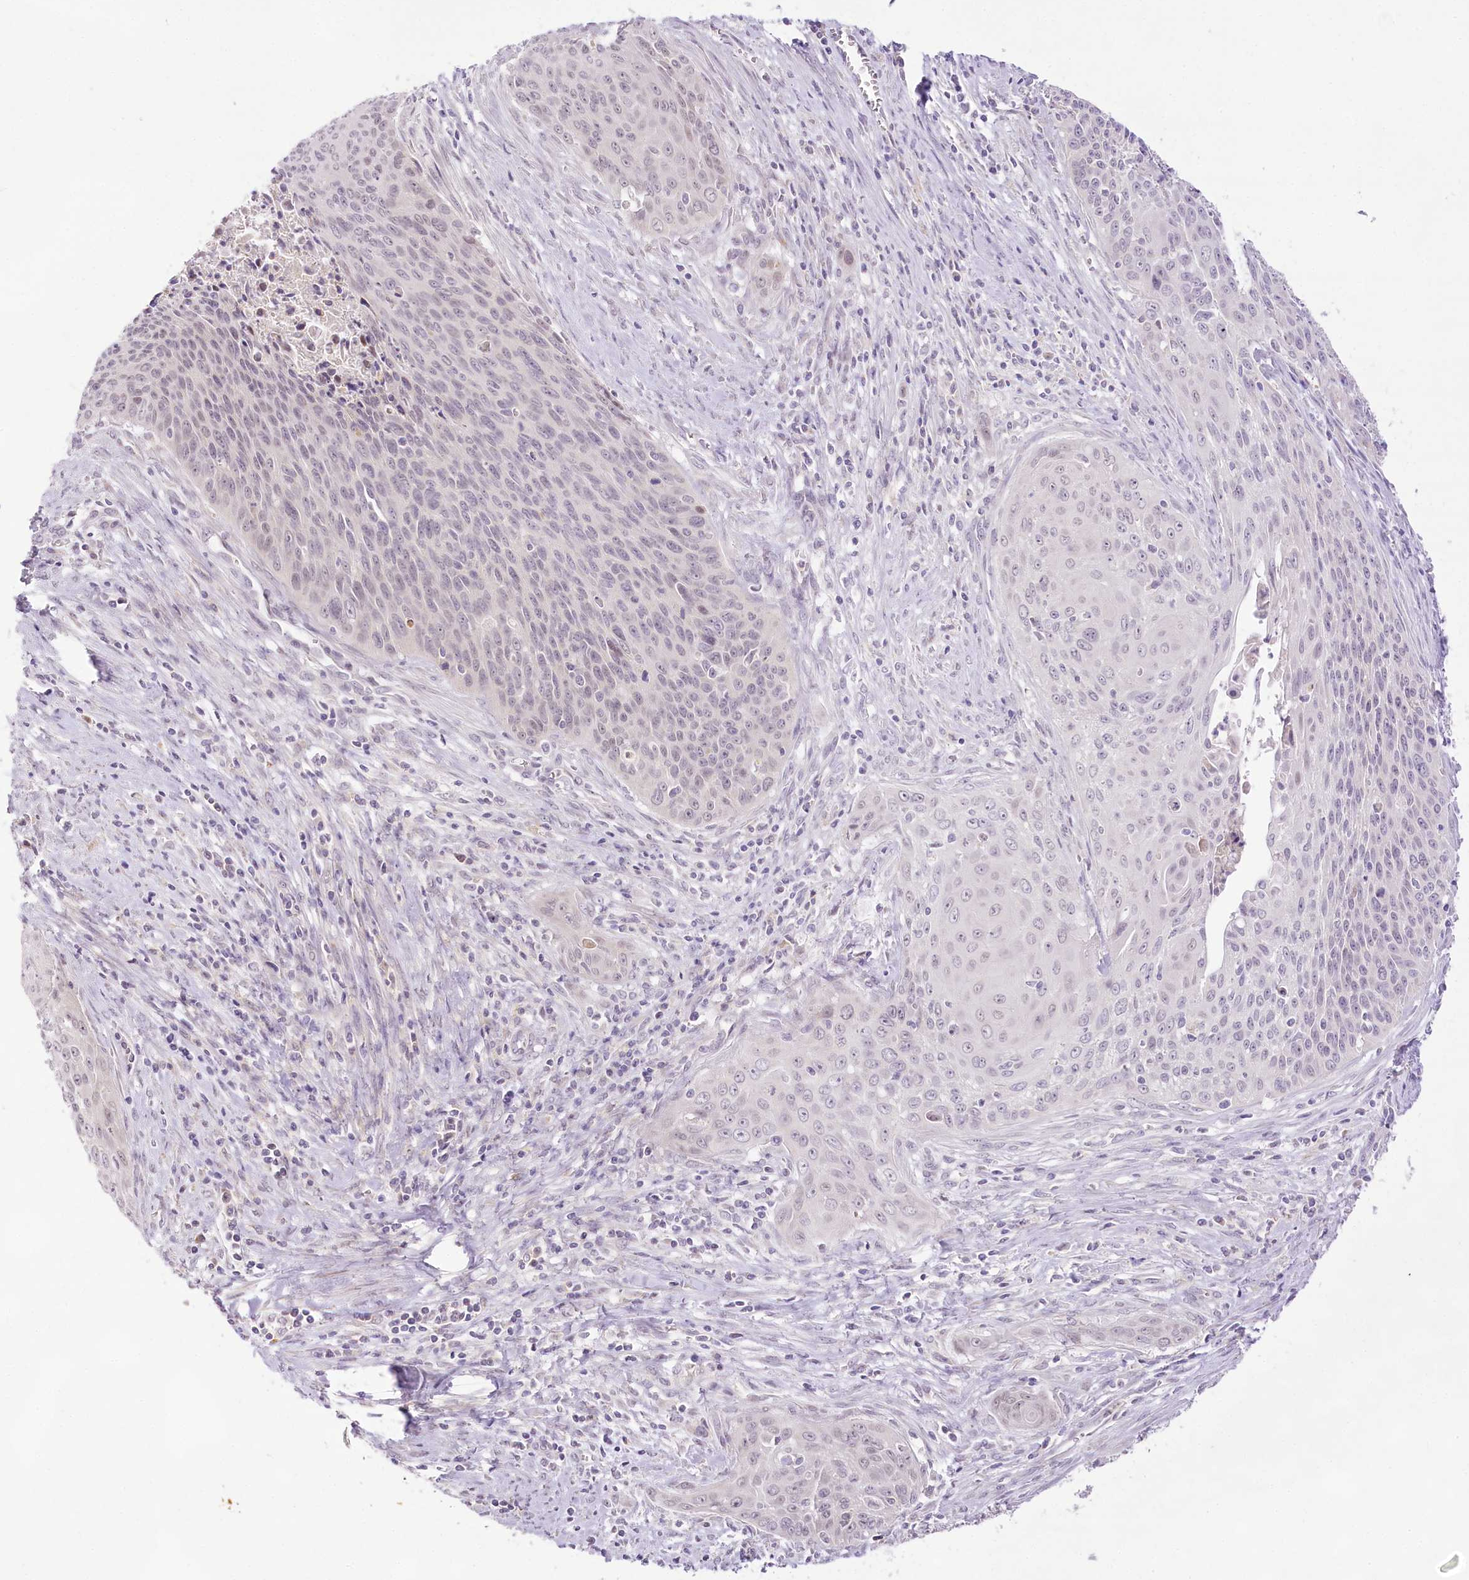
{"staining": {"intensity": "negative", "quantity": "none", "location": "none"}, "tissue": "cervical cancer", "cell_type": "Tumor cells", "image_type": "cancer", "snomed": [{"axis": "morphology", "description": "Squamous cell carcinoma, NOS"}, {"axis": "topography", "description": "Cervix"}], "caption": "Immunohistochemistry (IHC) of human cervical squamous cell carcinoma reveals no staining in tumor cells.", "gene": "CCDC30", "patient": {"sex": "female", "age": 55}}